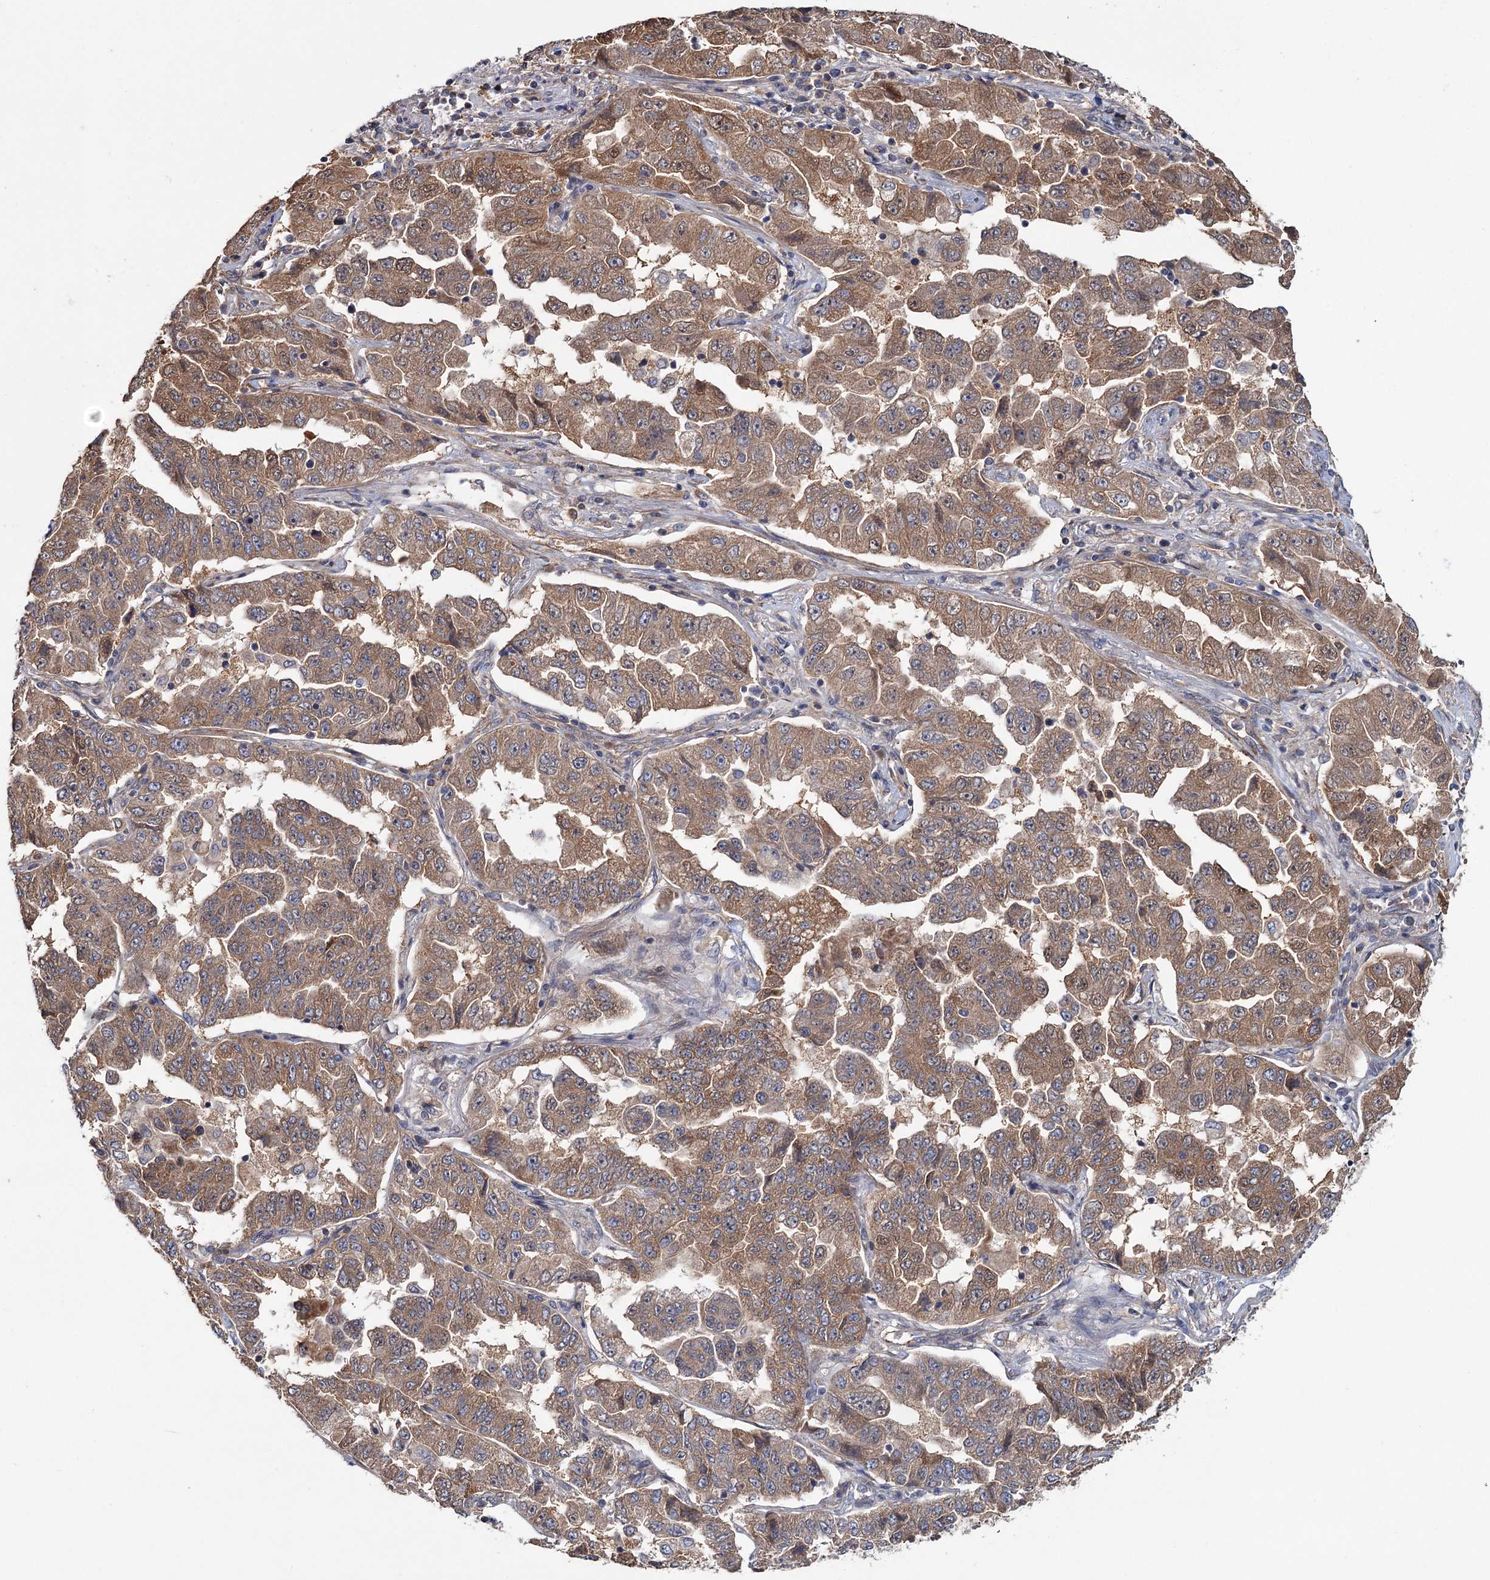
{"staining": {"intensity": "moderate", "quantity": ">75%", "location": "cytoplasmic/membranous"}, "tissue": "lung cancer", "cell_type": "Tumor cells", "image_type": "cancer", "snomed": [{"axis": "morphology", "description": "Adenocarcinoma, NOS"}, {"axis": "topography", "description": "Lung"}], "caption": "Immunohistochemistry staining of lung adenocarcinoma, which exhibits medium levels of moderate cytoplasmic/membranous staining in approximately >75% of tumor cells indicating moderate cytoplasmic/membranous protein expression. The staining was performed using DAB (brown) for protein detection and nuclei were counterstained in hematoxylin (blue).", "gene": "MTRR", "patient": {"sex": "female", "age": 51}}